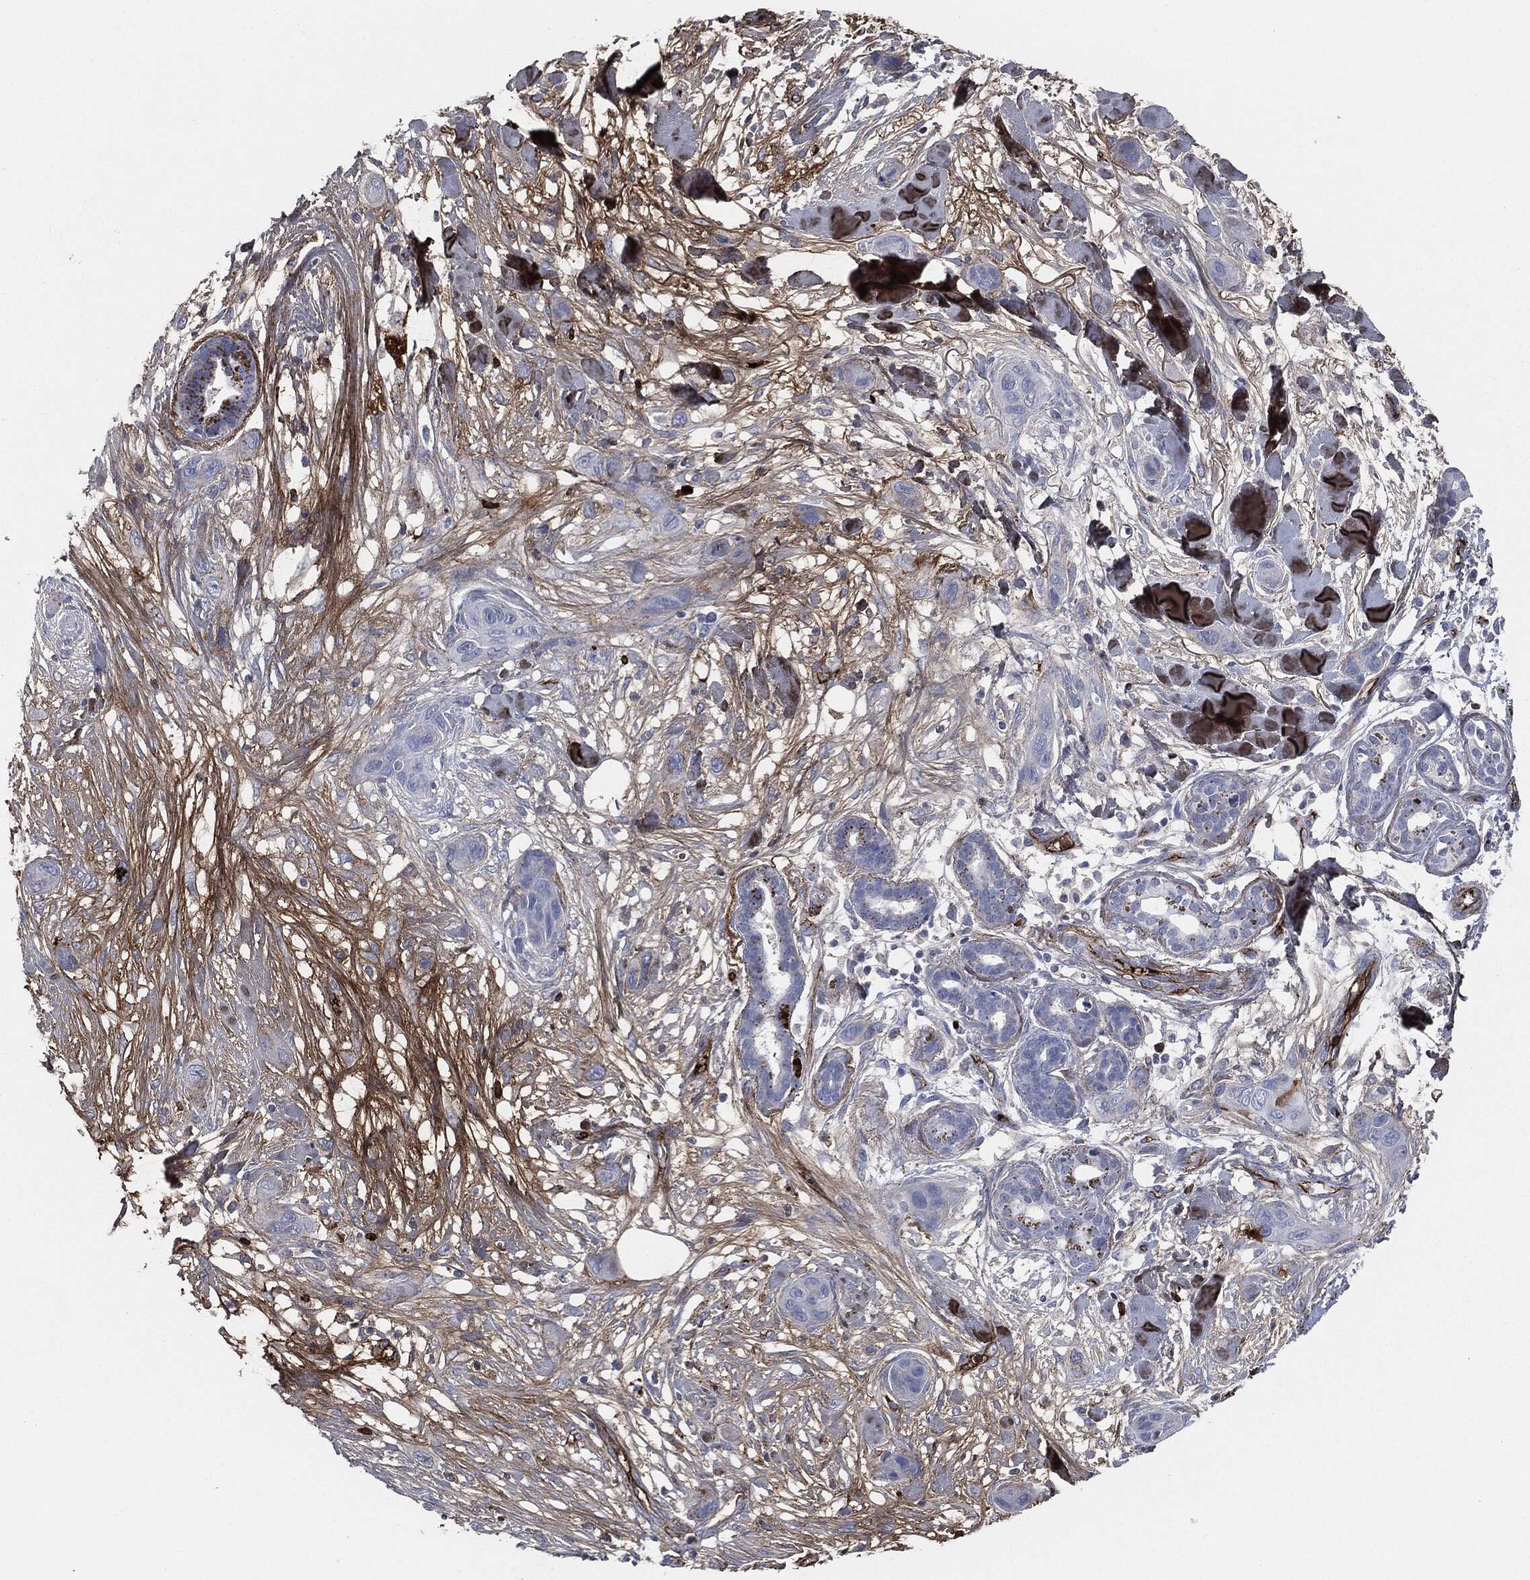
{"staining": {"intensity": "negative", "quantity": "none", "location": "none"}, "tissue": "skin cancer", "cell_type": "Tumor cells", "image_type": "cancer", "snomed": [{"axis": "morphology", "description": "Squamous cell carcinoma, NOS"}, {"axis": "topography", "description": "Skin"}], "caption": "Skin squamous cell carcinoma was stained to show a protein in brown. There is no significant positivity in tumor cells.", "gene": "APOB", "patient": {"sex": "male", "age": 78}}